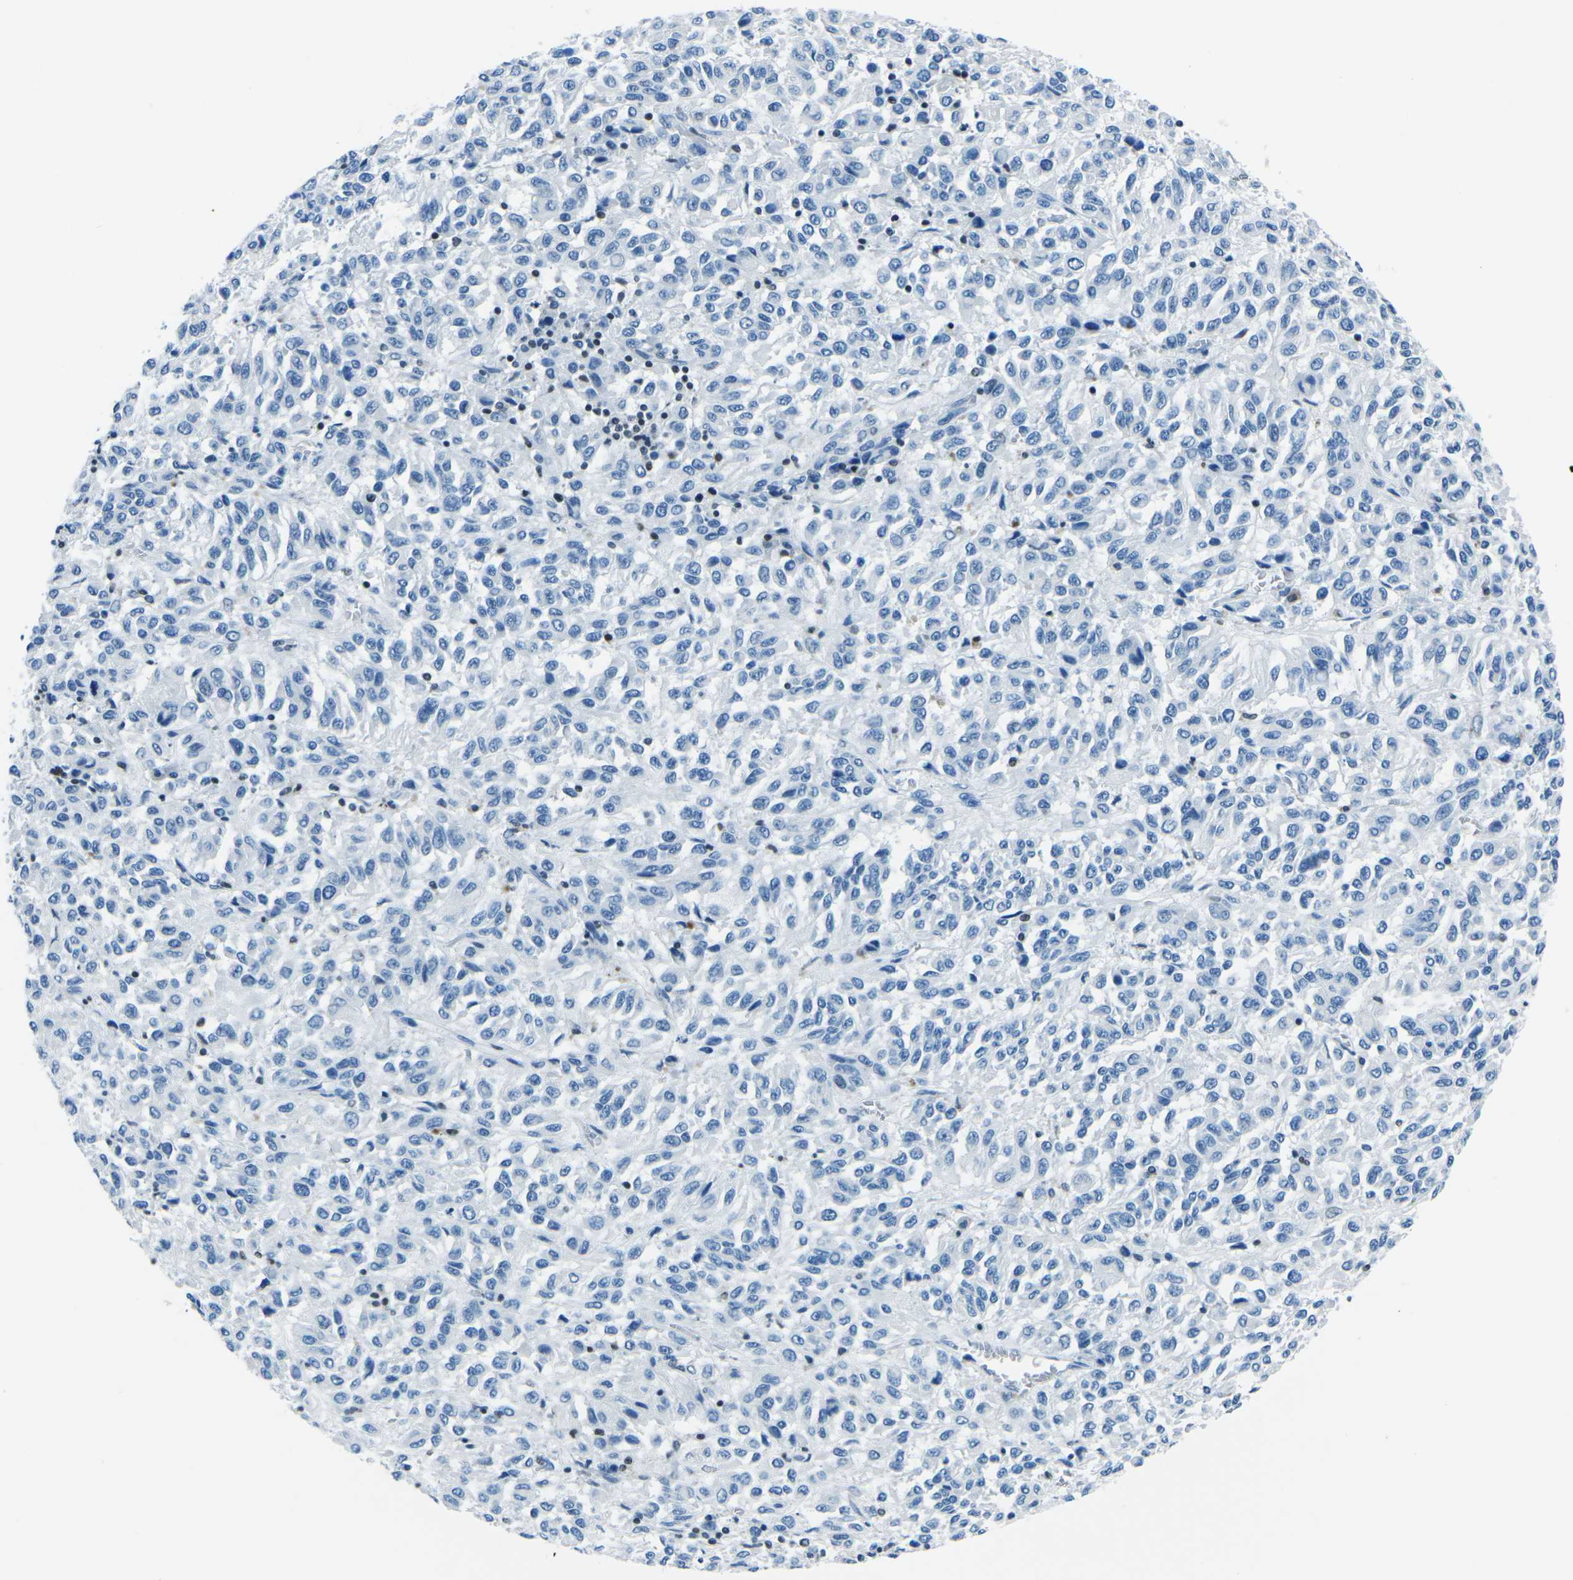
{"staining": {"intensity": "negative", "quantity": "none", "location": "none"}, "tissue": "melanoma", "cell_type": "Tumor cells", "image_type": "cancer", "snomed": [{"axis": "morphology", "description": "Malignant melanoma, Metastatic site"}, {"axis": "topography", "description": "Lung"}], "caption": "Immunohistochemistry of human melanoma displays no staining in tumor cells.", "gene": "CELF2", "patient": {"sex": "male", "age": 64}}